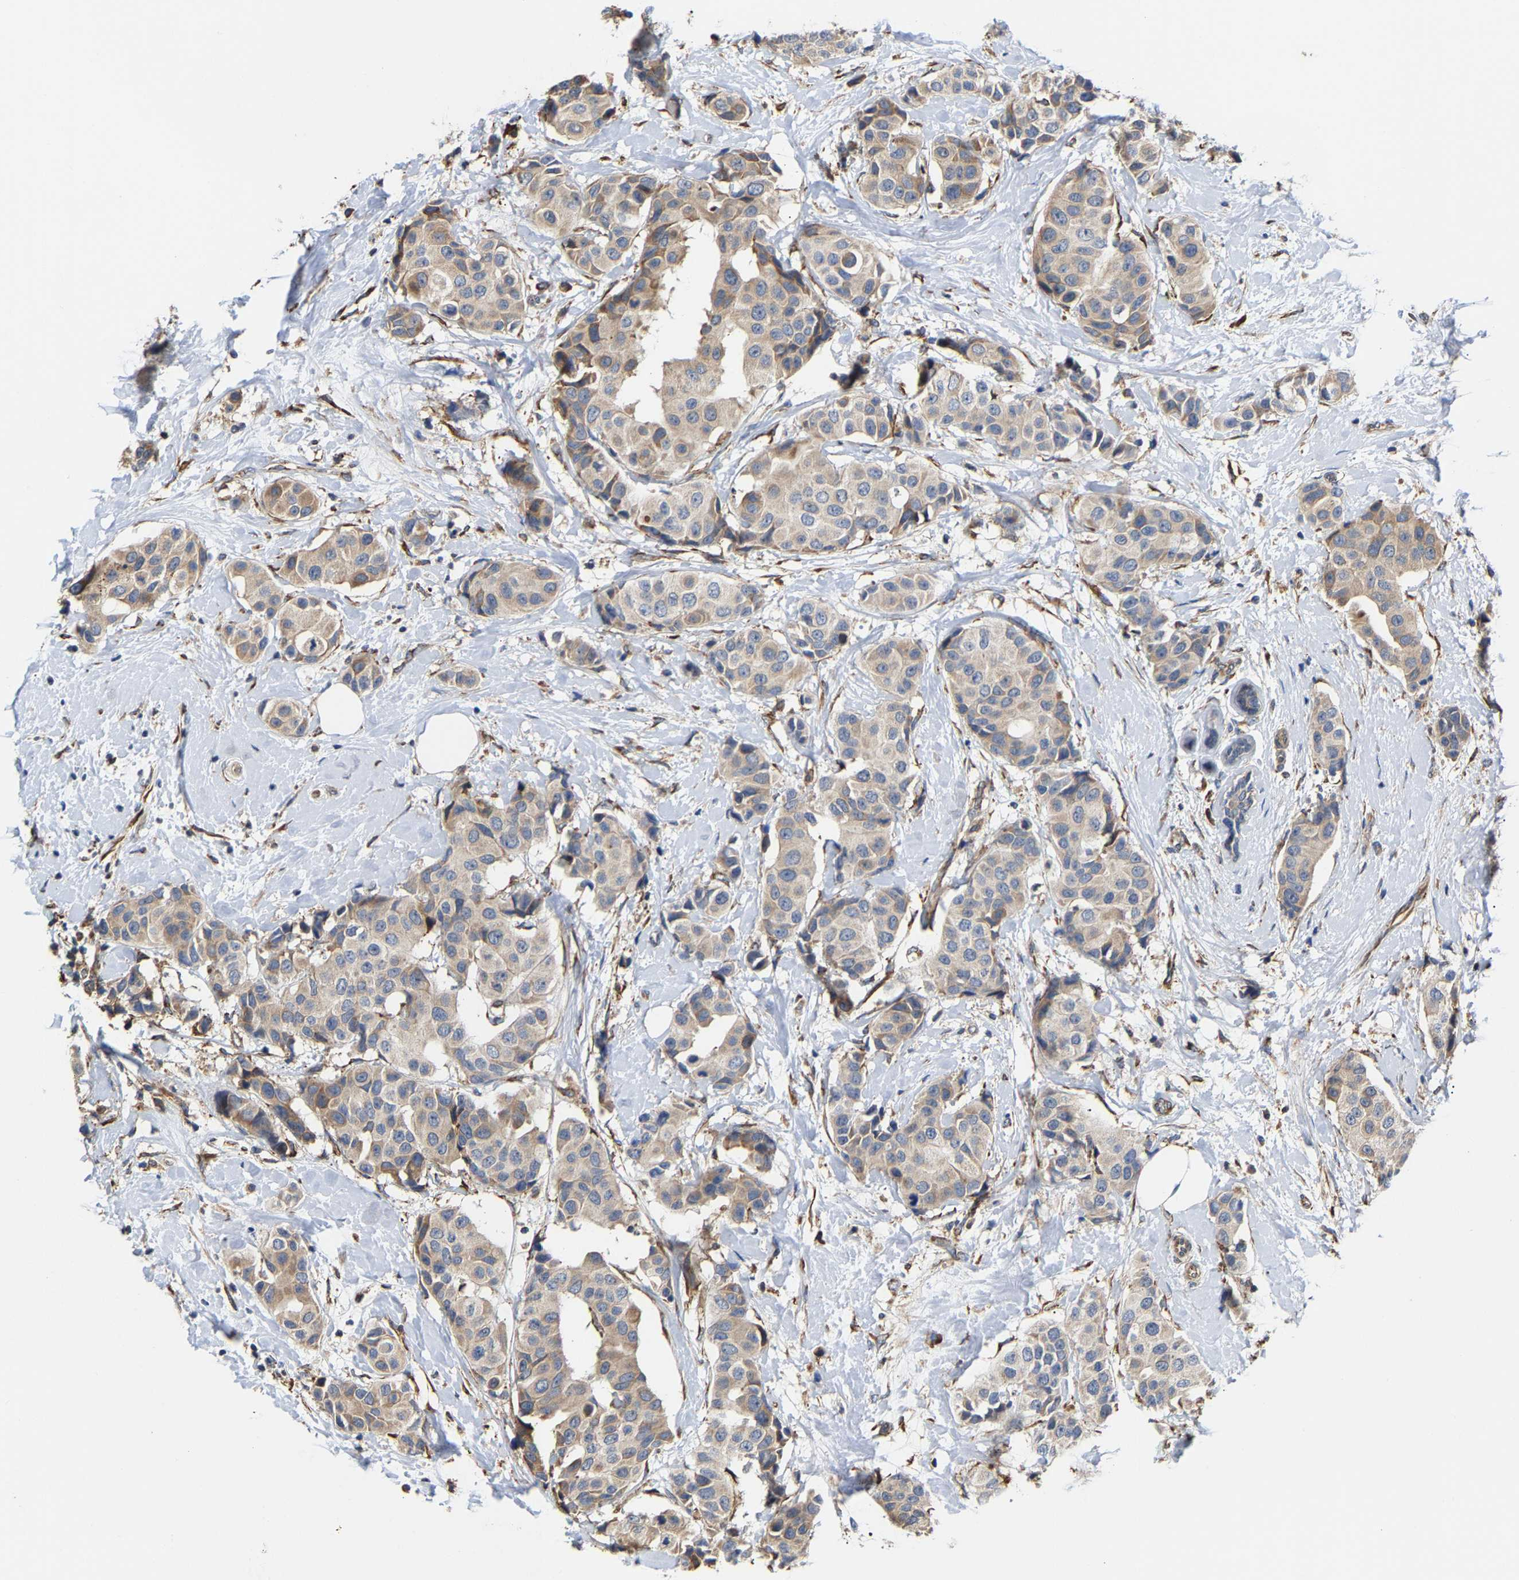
{"staining": {"intensity": "weak", "quantity": ">75%", "location": "cytoplasmic/membranous"}, "tissue": "breast cancer", "cell_type": "Tumor cells", "image_type": "cancer", "snomed": [{"axis": "morphology", "description": "Normal tissue, NOS"}, {"axis": "morphology", "description": "Duct carcinoma"}, {"axis": "topography", "description": "Breast"}], "caption": "About >75% of tumor cells in human intraductal carcinoma (breast) demonstrate weak cytoplasmic/membranous protein expression as visualized by brown immunohistochemical staining.", "gene": "ARAP1", "patient": {"sex": "female", "age": 39}}